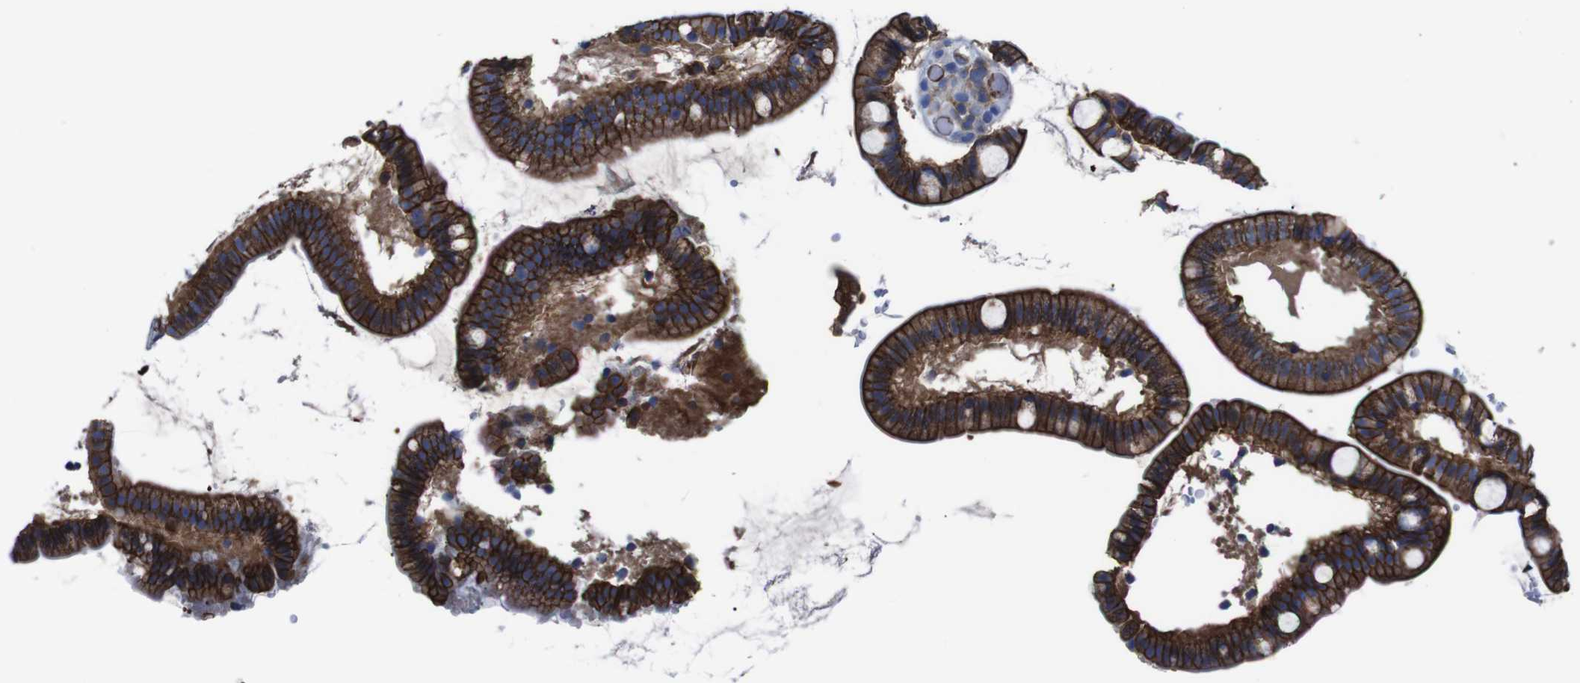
{"staining": {"intensity": "strong", "quantity": ">75%", "location": "cytoplasmic/membranous"}, "tissue": "small intestine", "cell_type": "Glandular cells", "image_type": "normal", "snomed": [{"axis": "morphology", "description": "Normal tissue, NOS"}, {"axis": "topography", "description": "Small intestine"}], "caption": "Immunohistochemical staining of benign human small intestine shows >75% levels of strong cytoplasmic/membranous protein expression in approximately >75% of glandular cells.", "gene": "SPTBN1", "patient": {"sex": "female", "age": 84}}